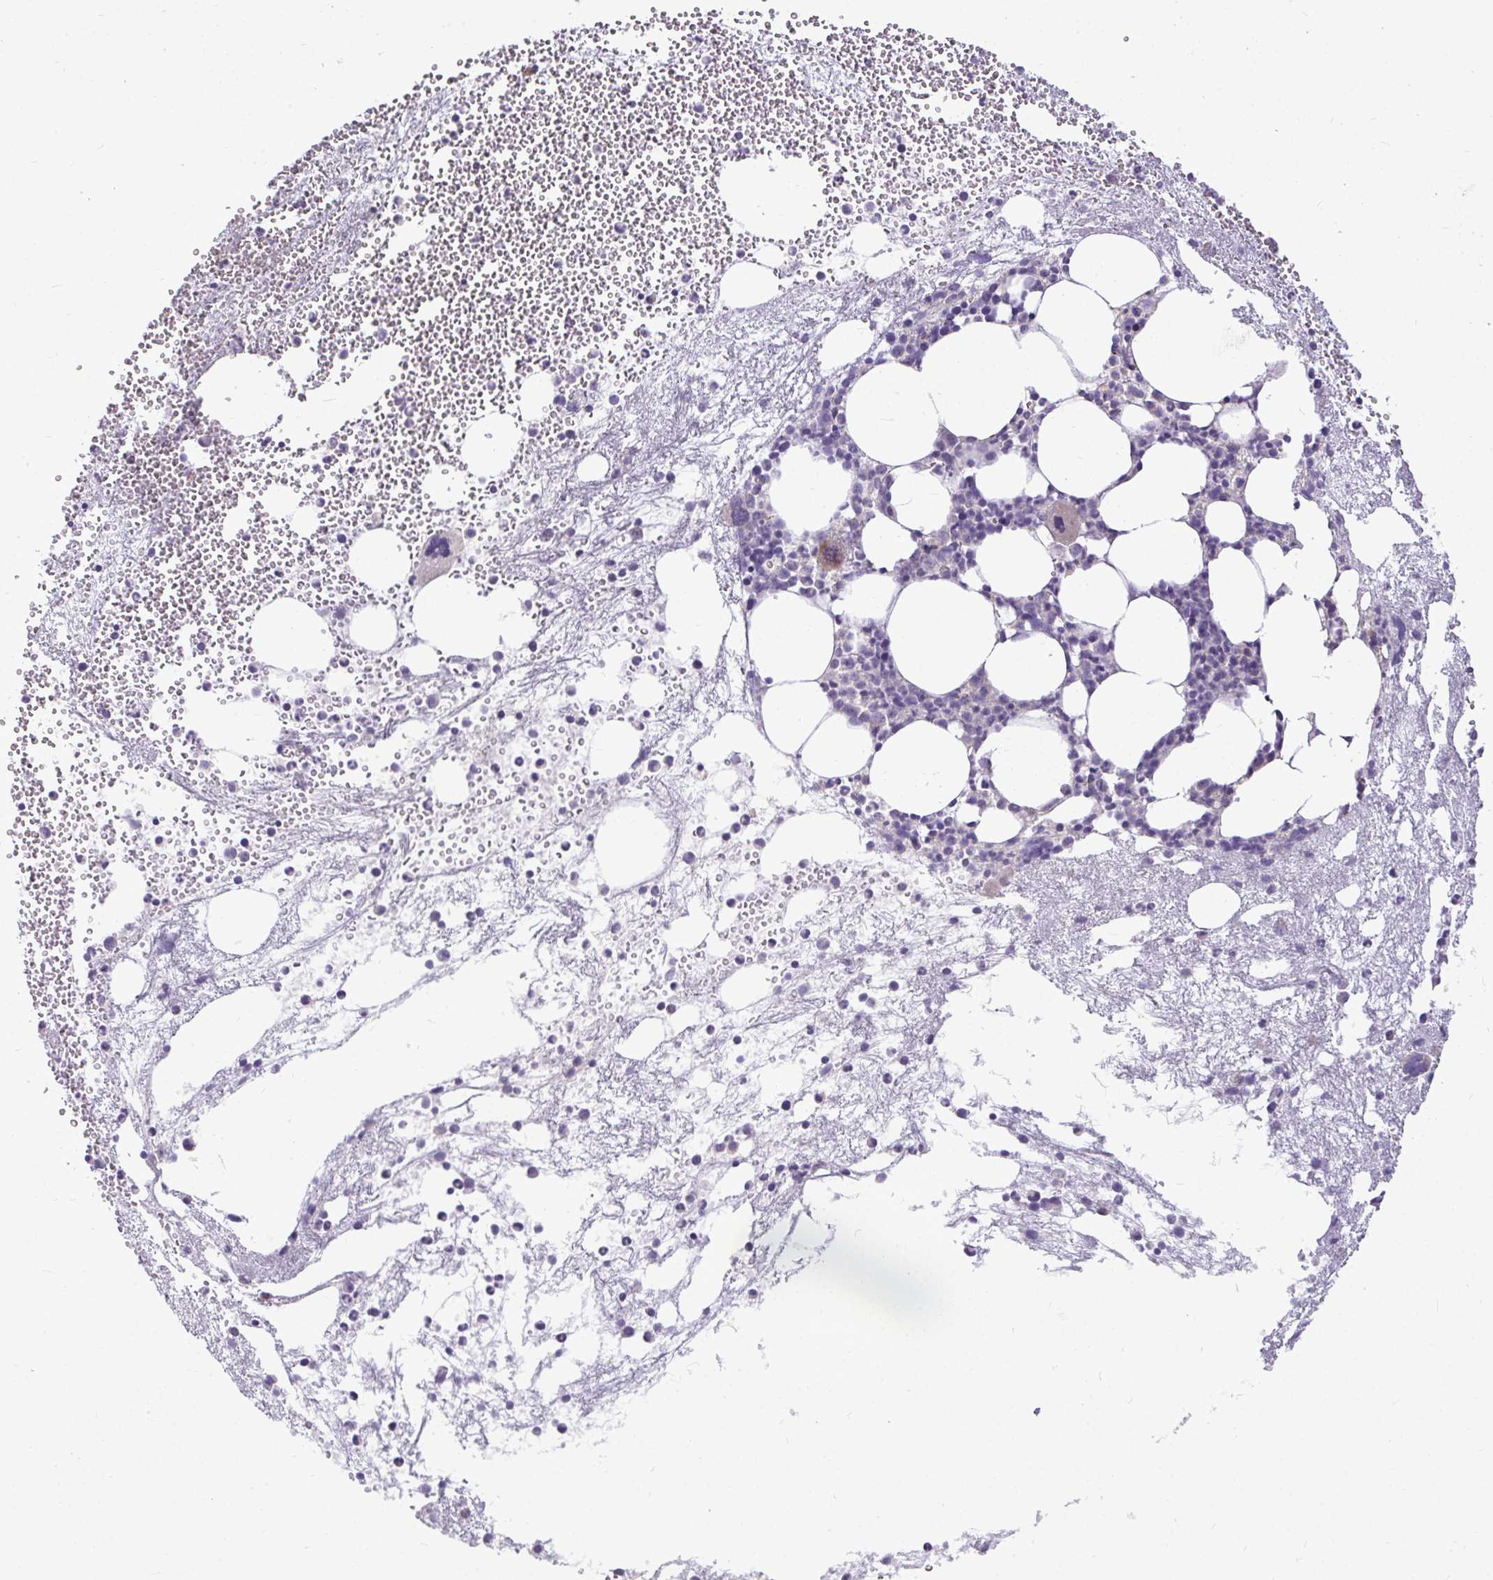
{"staining": {"intensity": "moderate", "quantity": "<25%", "location": "cytoplasmic/membranous"}, "tissue": "bone marrow", "cell_type": "Hematopoietic cells", "image_type": "normal", "snomed": [{"axis": "morphology", "description": "Normal tissue, NOS"}, {"axis": "topography", "description": "Bone marrow"}], "caption": "Approximately <25% of hematopoietic cells in normal bone marrow exhibit moderate cytoplasmic/membranous protein expression as visualized by brown immunohistochemical staining.", "gene": "STRIP1", "patient": {"sex": "female", "age": 57}}